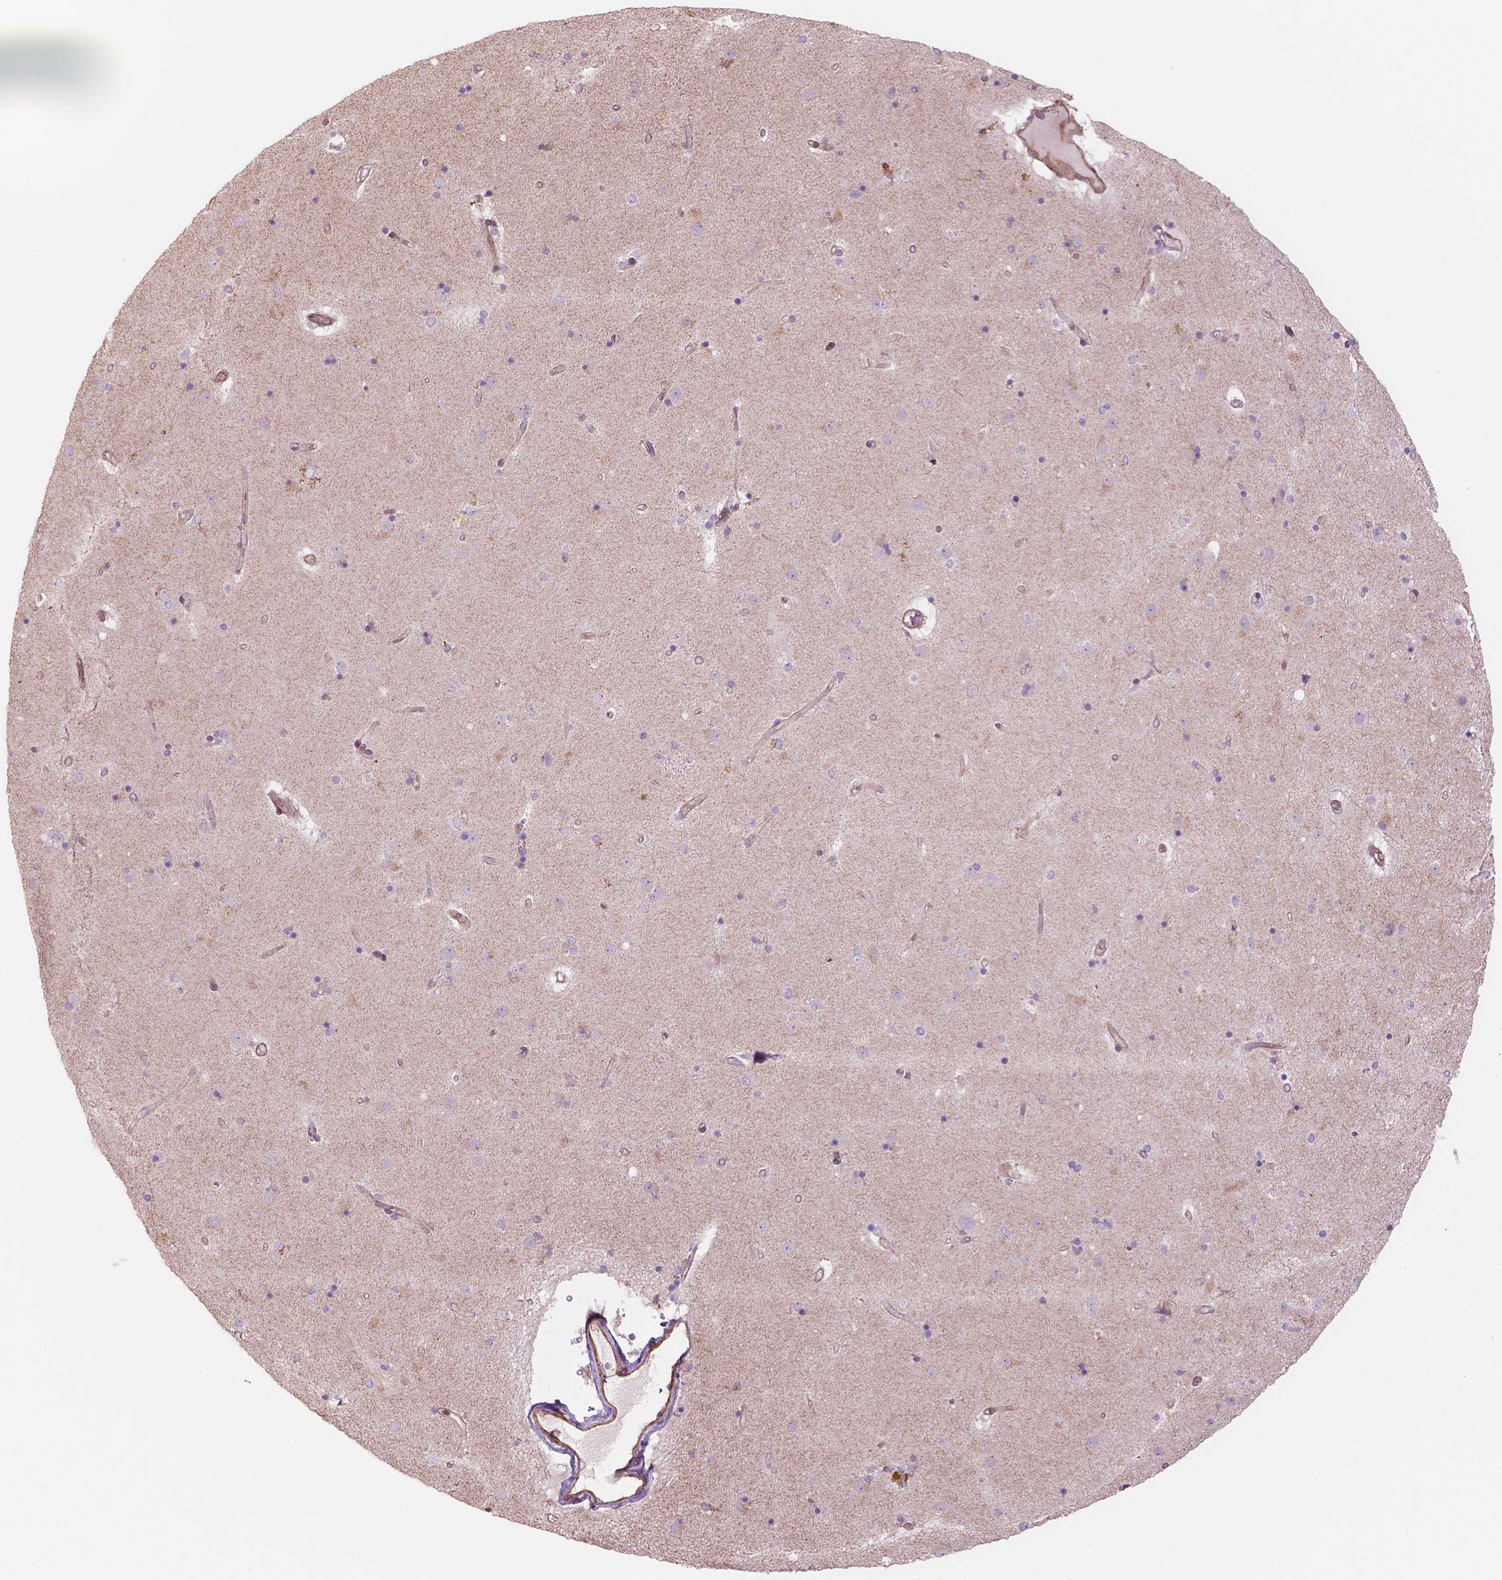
{"staining": {"intensity": "negative", "quantity": "none", "location": "none"}, "tissue": "caudate", "cell_type": "Glial cells", "image_type": "normal", "snomed": [{"axis": "morphology", "description": "Normal tissue, NOS"}, {"axis": "topography", "description": "Lateral ventricle wall"}], "caption": "Immunohistochemistry micrograph of unremarkable caudate: human caudate stained with DAB (3,3'-diaminobenzidine) reveals no significant protein positivity in glial cells.", "gene": "SURF4", "patient": {"sex": "female", "age": 71}}